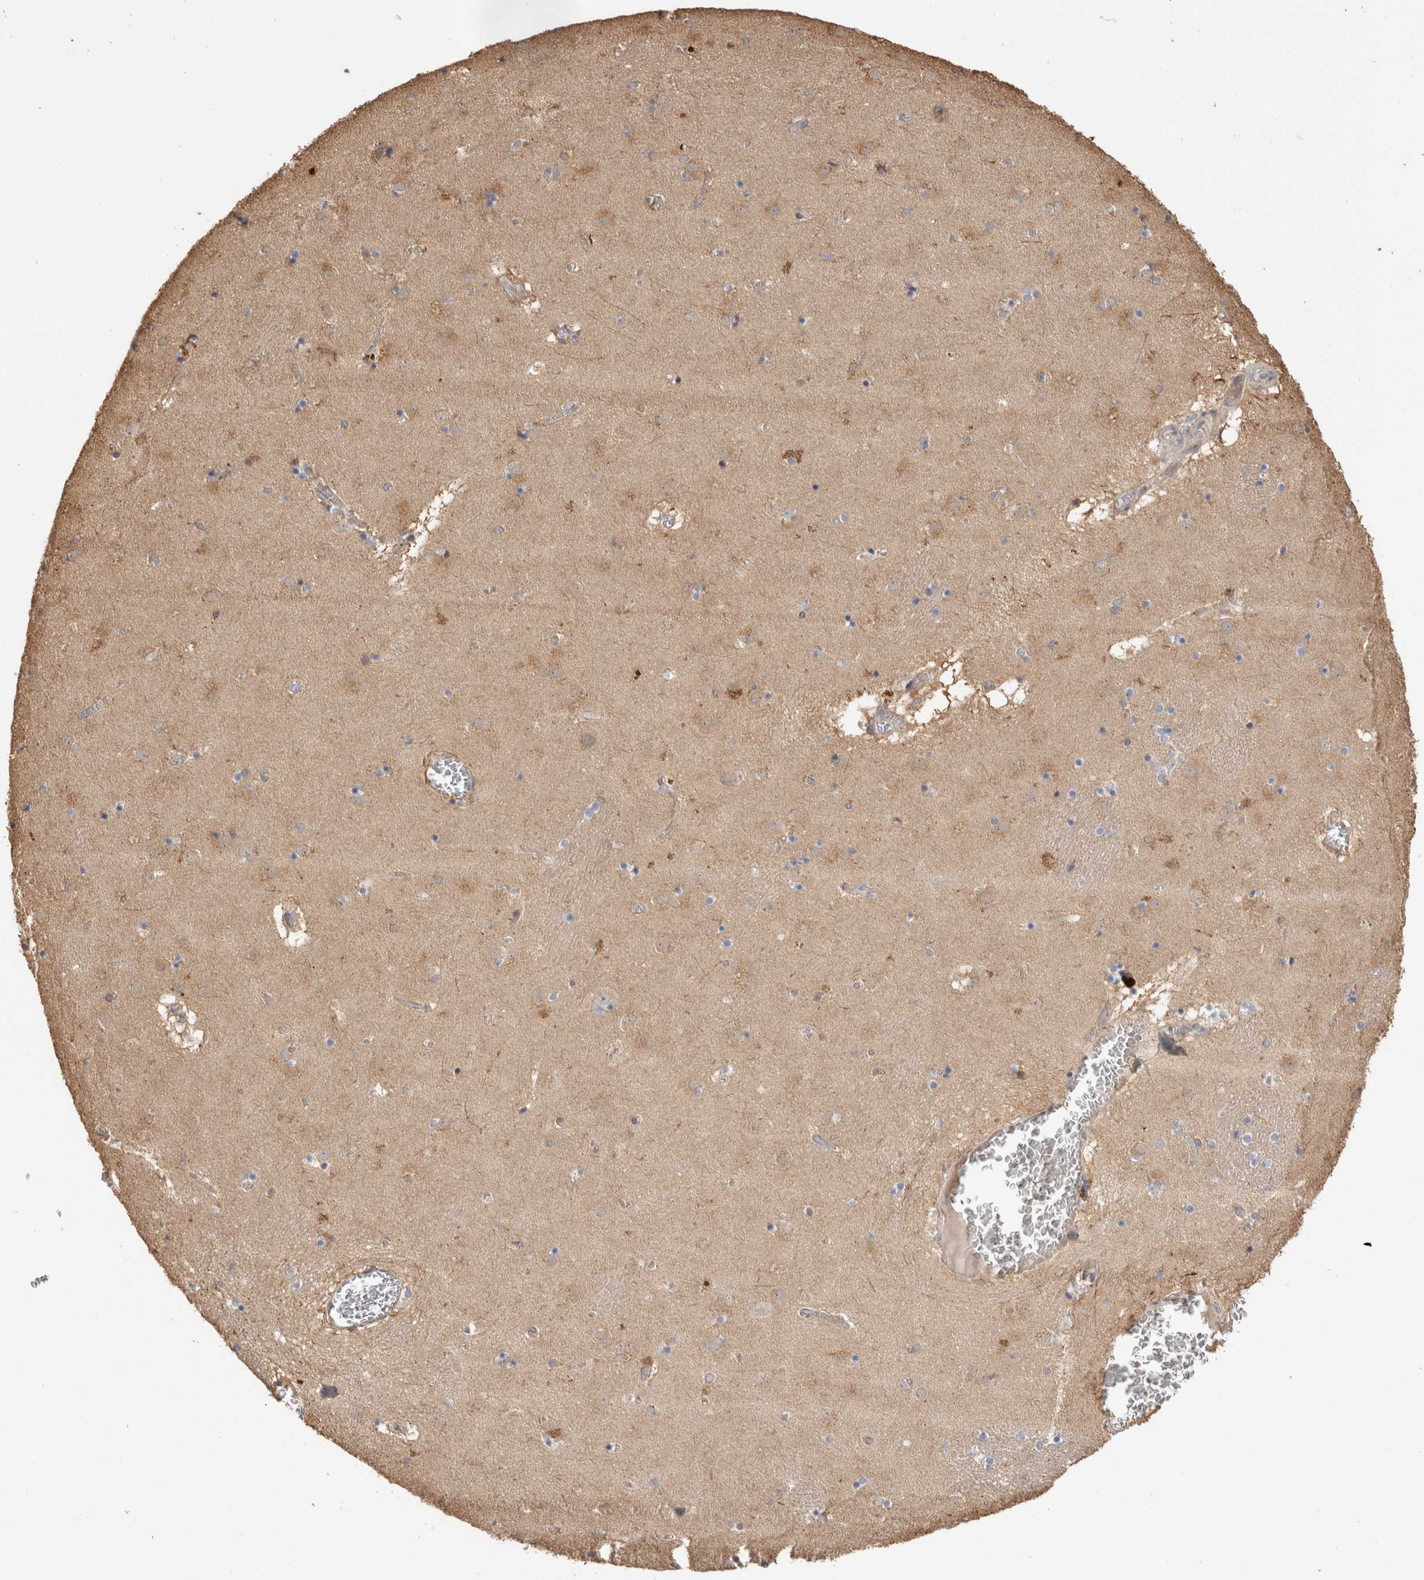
{"staining": {"intensity": "moderate", "quantity": "<25%", "location": "cytoplasmic/membranous"}, "tissue": "caudate", "cell_type": "Glial cells", "image_type": "normal", "snomed": [{"axis": "morphology", "description": "Normal tissue, NOS"}, {"axis": "topography", "description": "Lateral ventricle wall"}], "caption": "A brown stain shows moderate cytoplasmic/membranous positivity of a protein in glial cells of unremarkable human caudate. The staining is performed using DAB brown chromogen to label protein expression. The nuclei are counter-stained blue using hematoxylin.", "gene": "CLIP1", "patient": {"sex": "male", "age": 70}}